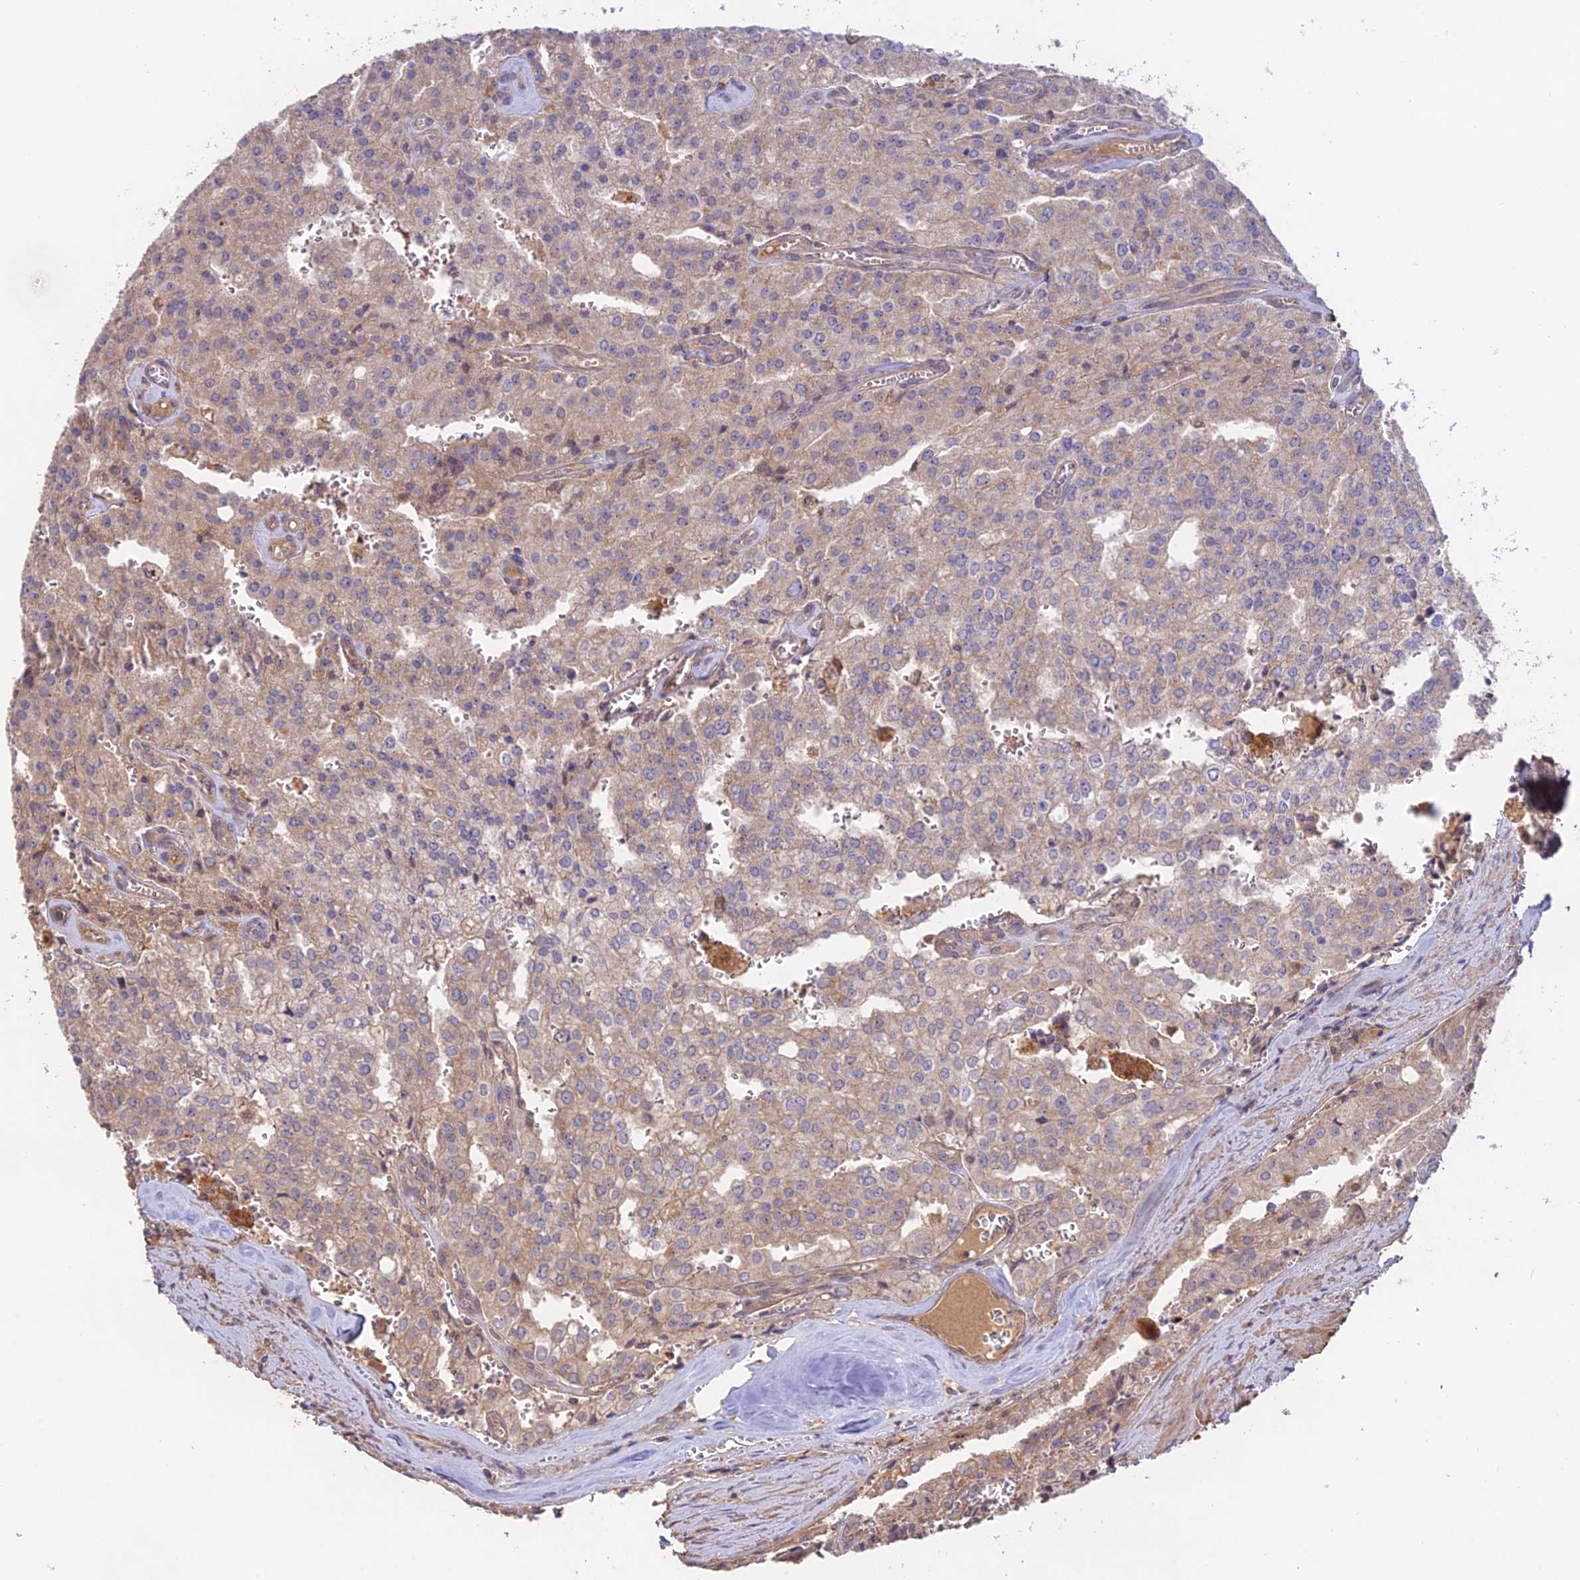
{"staining": {"intensity": "weak", "quantity": ">75%", "location": "cytoplasmic/membranous"}, "tissue": "prostate cancer", "cell_type": "Tumor cells", "image_type": "cancer", "snomed": [{"axis": "morphology", "description": "Adenocarcinoma, High grade"}, {"axis": "topography", "description": "Prostate"}], "caption": "Tumor cells exhibit weak cytoplasmic/membranous staining in approximately >75% of cells in prostate high-grade adenocarcinoma.", "gene": "CLCF1", "patient": {"sex": "male", "age": 68}}